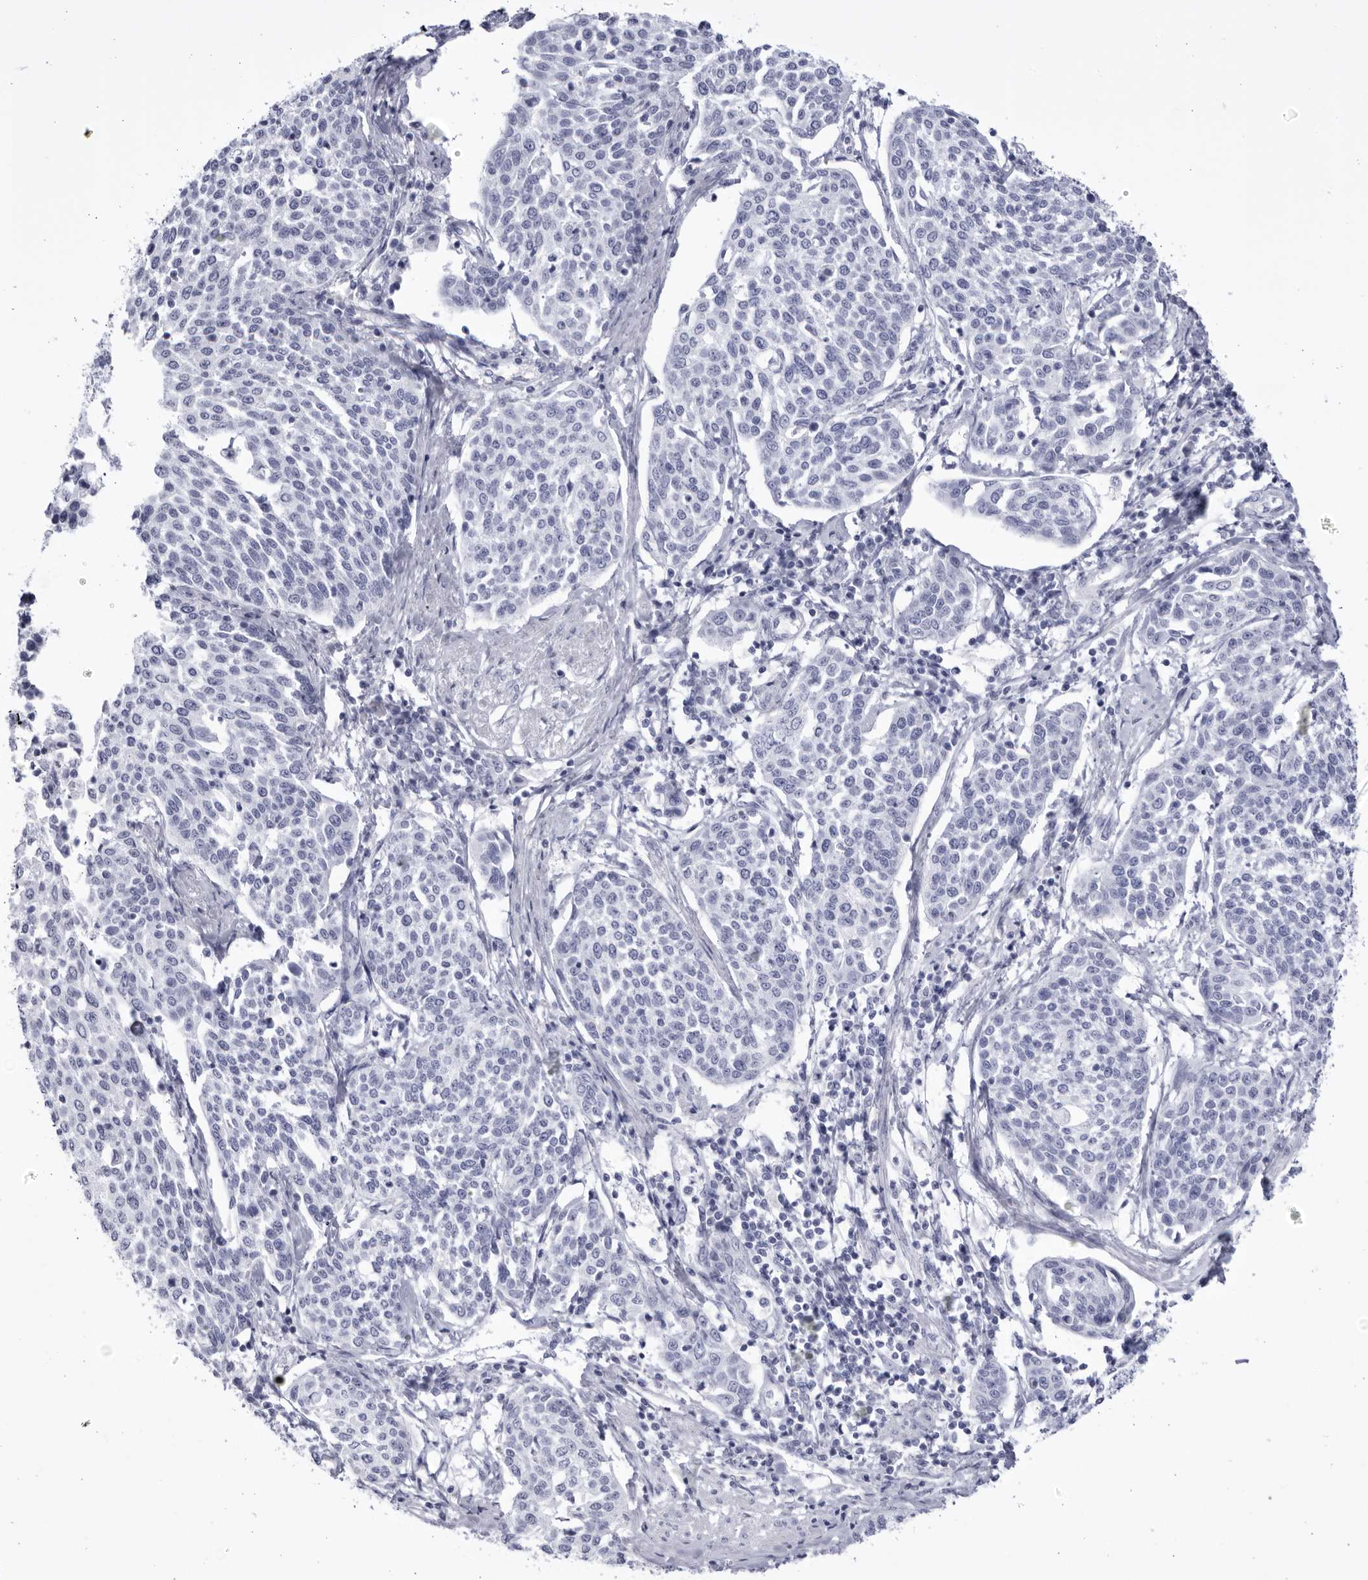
{"staining": {"intensity": "negative", "quantity": "none", "location": "none"}, "tissue": "cervical cancer", "cell_type": "Tumor cells", "image_type": "cancer", "snomed": [{"axis": "morphology", "description": "Squamous cell carcinoma, NOS"}, {"axis": "topography", "description": "Cervix"}], "caption": "Cervical cancer stained for a protein using immunohistochemistry shows no expression tumor cells.", "gene": "CCDC181", "patient": {"sex": "female", "age": 34}}